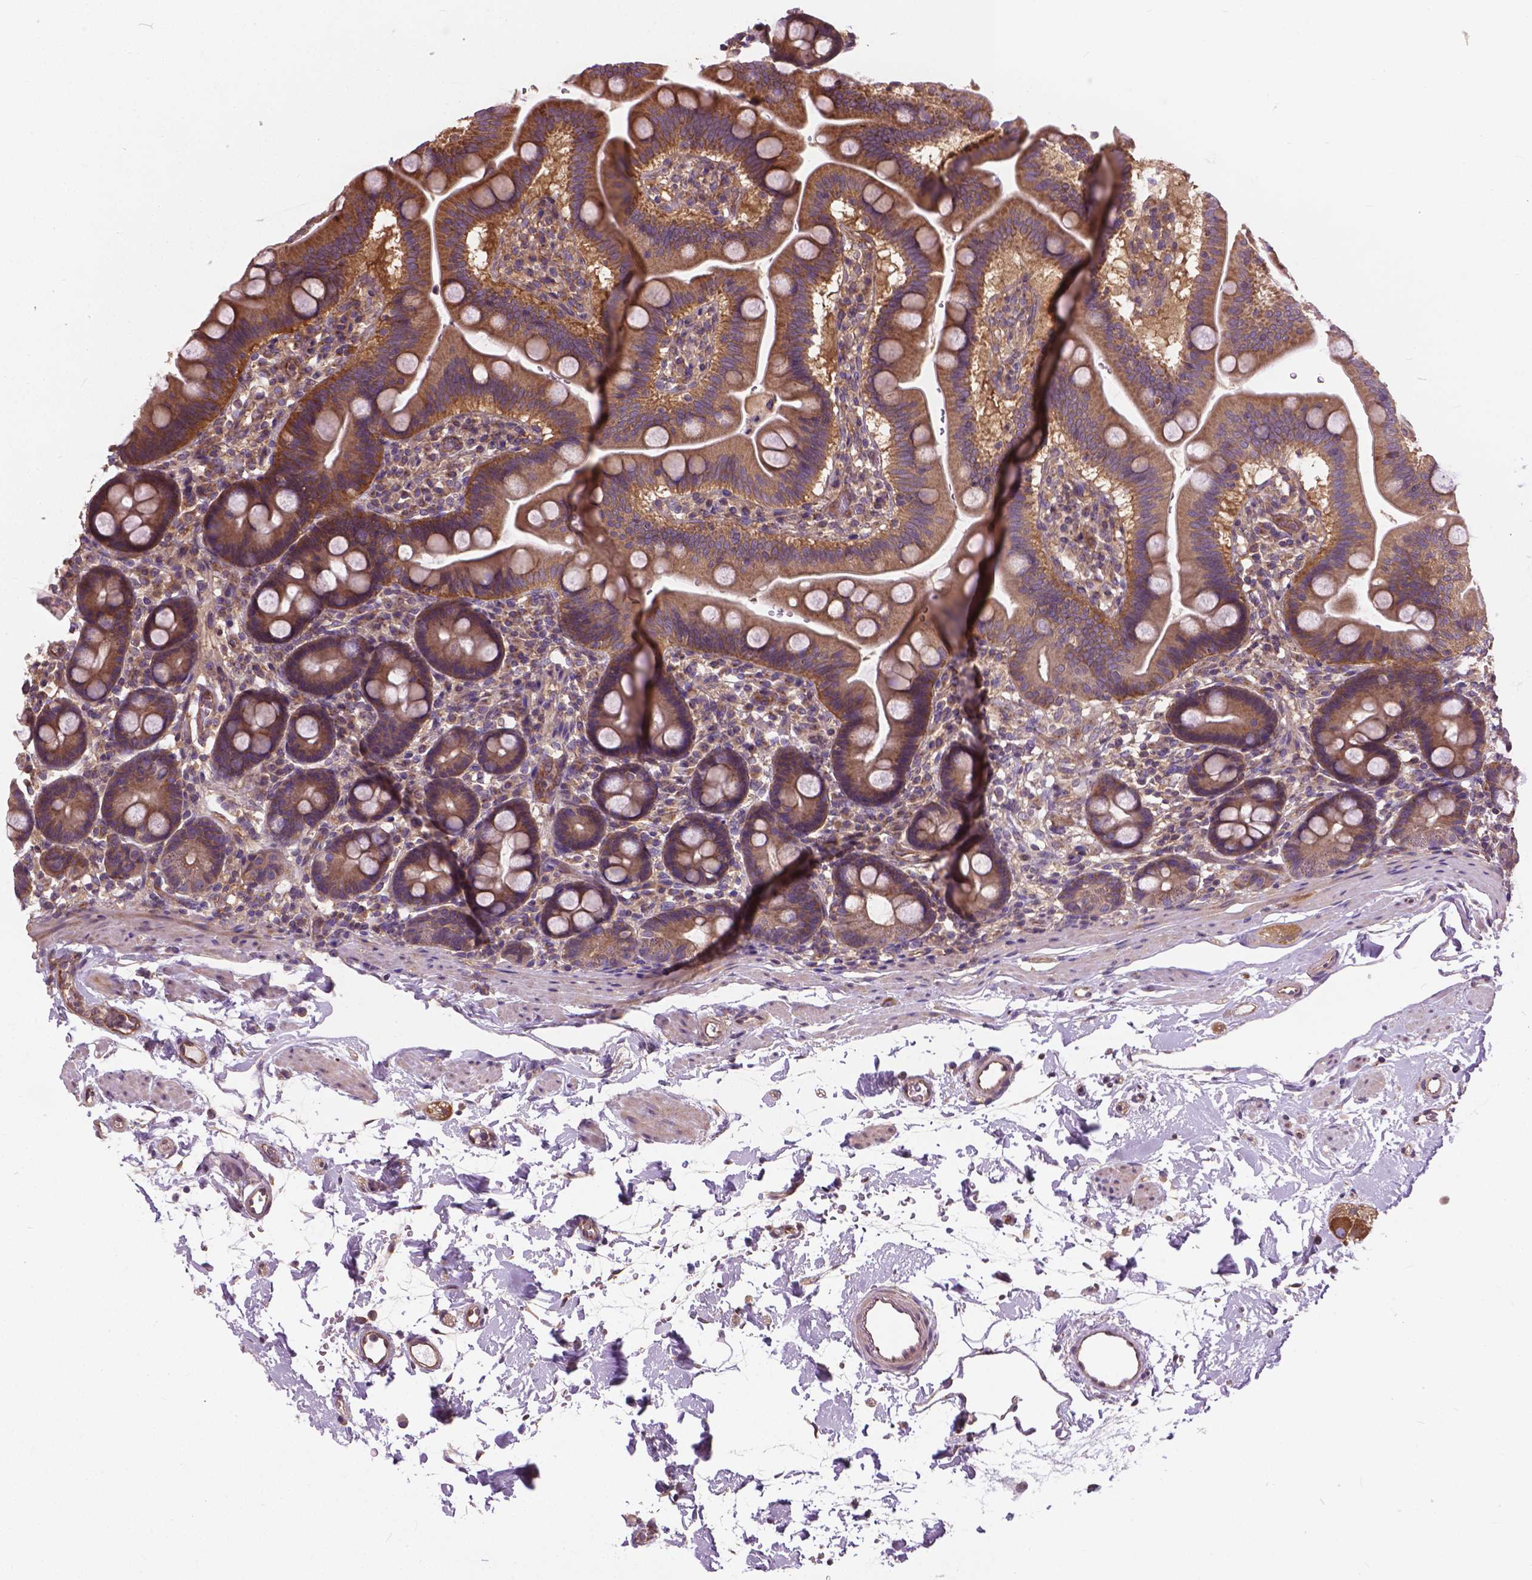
{"staining": {"intensity": "moderate", "quantity": ">75%", "location": "cytoplasmic/membranous"}, "tissue": "duodenum", "cell_type": "Glandular cells", "image_type": "normal", "snomed": [{"axis": "morphology", "description": "Normal tissue, NOS"}, {"axis": "topography", "description": "Duodenum"}], "caption": "About >75% of glandular cells in unremarkable human duodenum exhibit moderate cytoplasmic/membranous protein positivity as visualized by brown immunohistochemical staining.", "gene": "MZT1", "patient": {"sex": "male", "age": 59}}